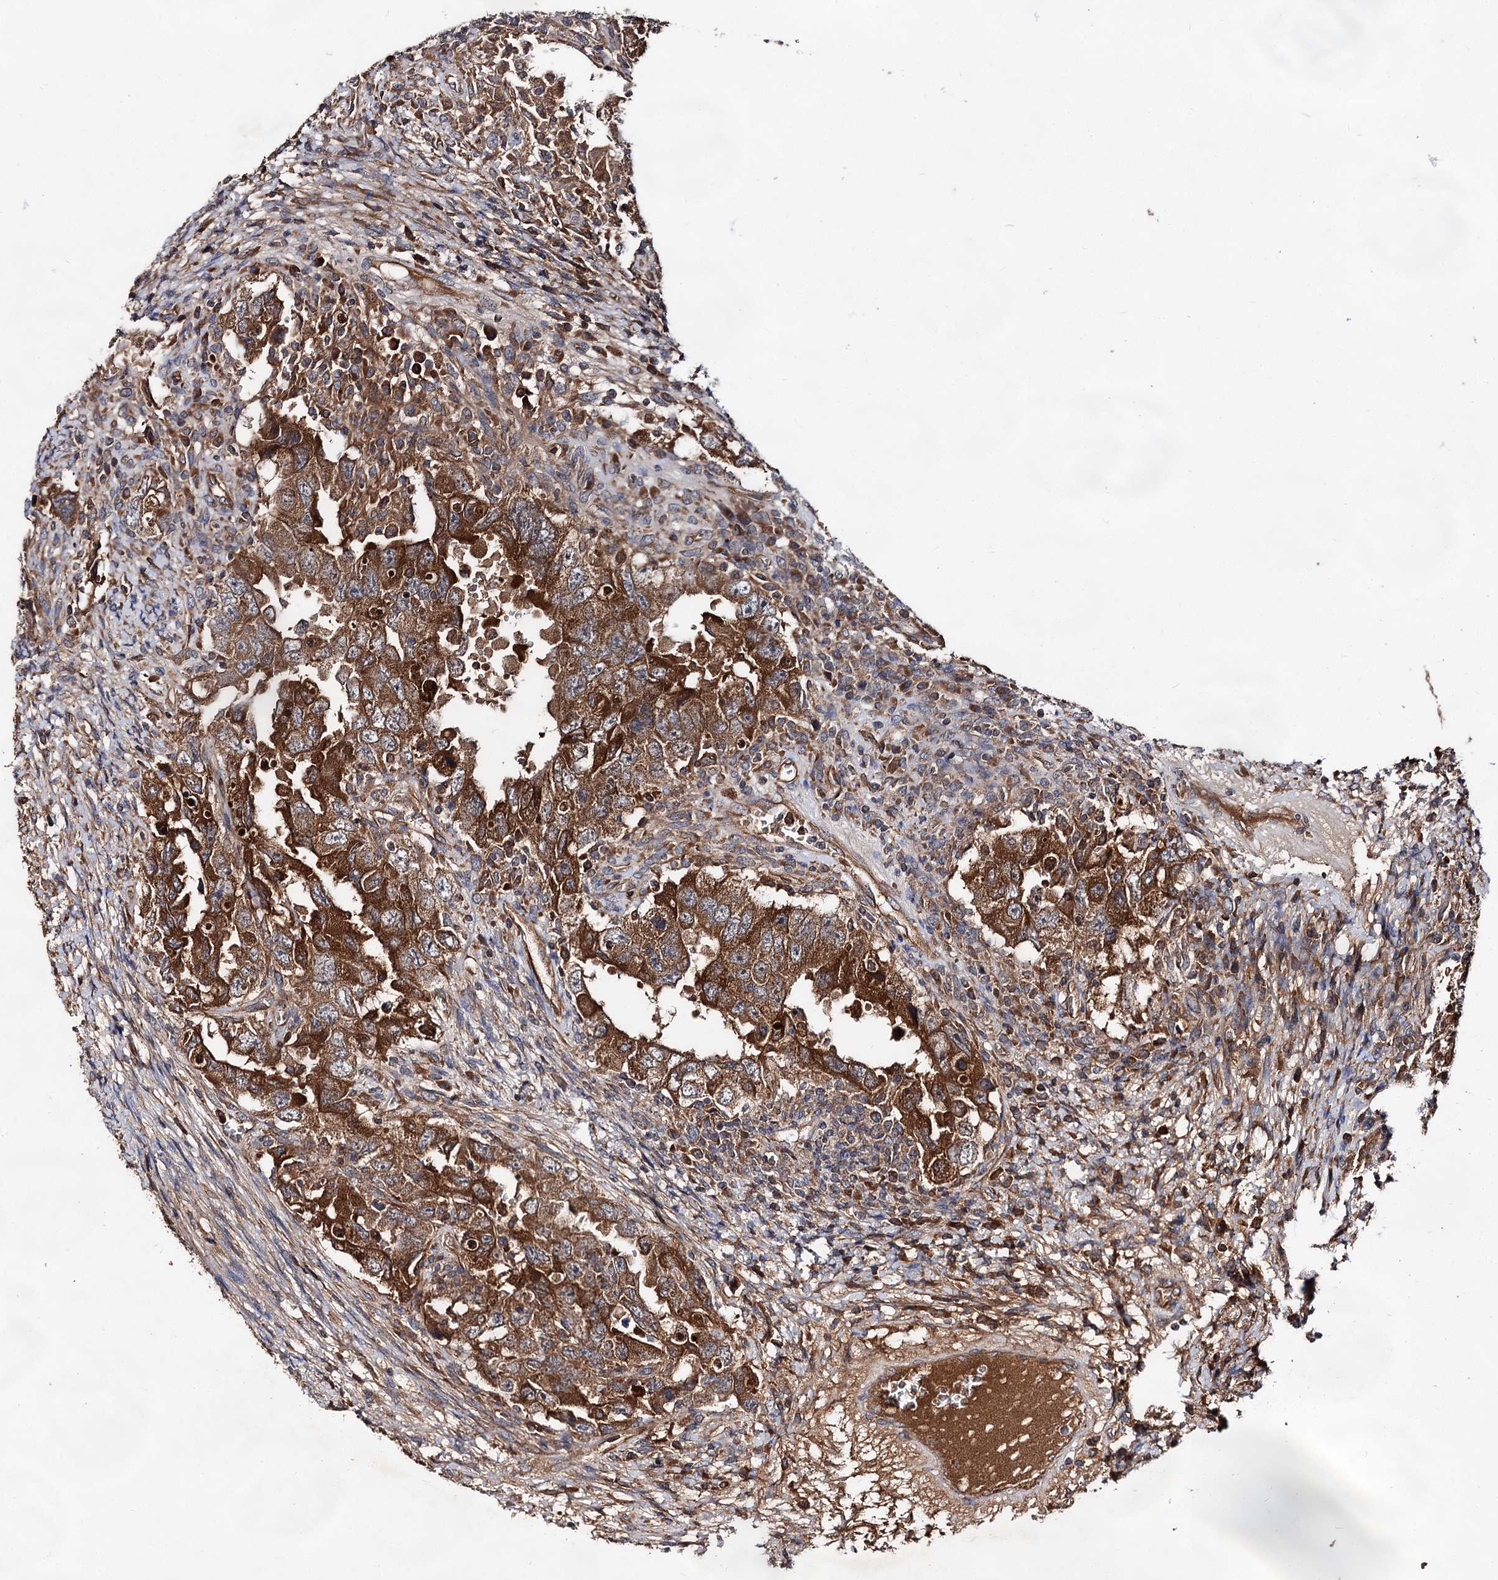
{"staining": {"intensity": "strong", "quantity": ">75%", "location": "cytoplasmic/membranous"}, "tissue": "testis cancer", "cell_type": "Tumor cells", "image_type": "cancer", "snomed": [{"axis": "morphology", "description": "Carcinoma, Embryonal, NOS"}, {"axis": "topography", "description": "Testis"}], "caption": "Embryonal carcinoma (testis) was stained to show a protein in brown. There is high levels of strong cytoplasmic/membranous expression in approximately >75% of tumor cells.", "gene": "TEX9", "patient": {"sex": "male", "age": 26}}